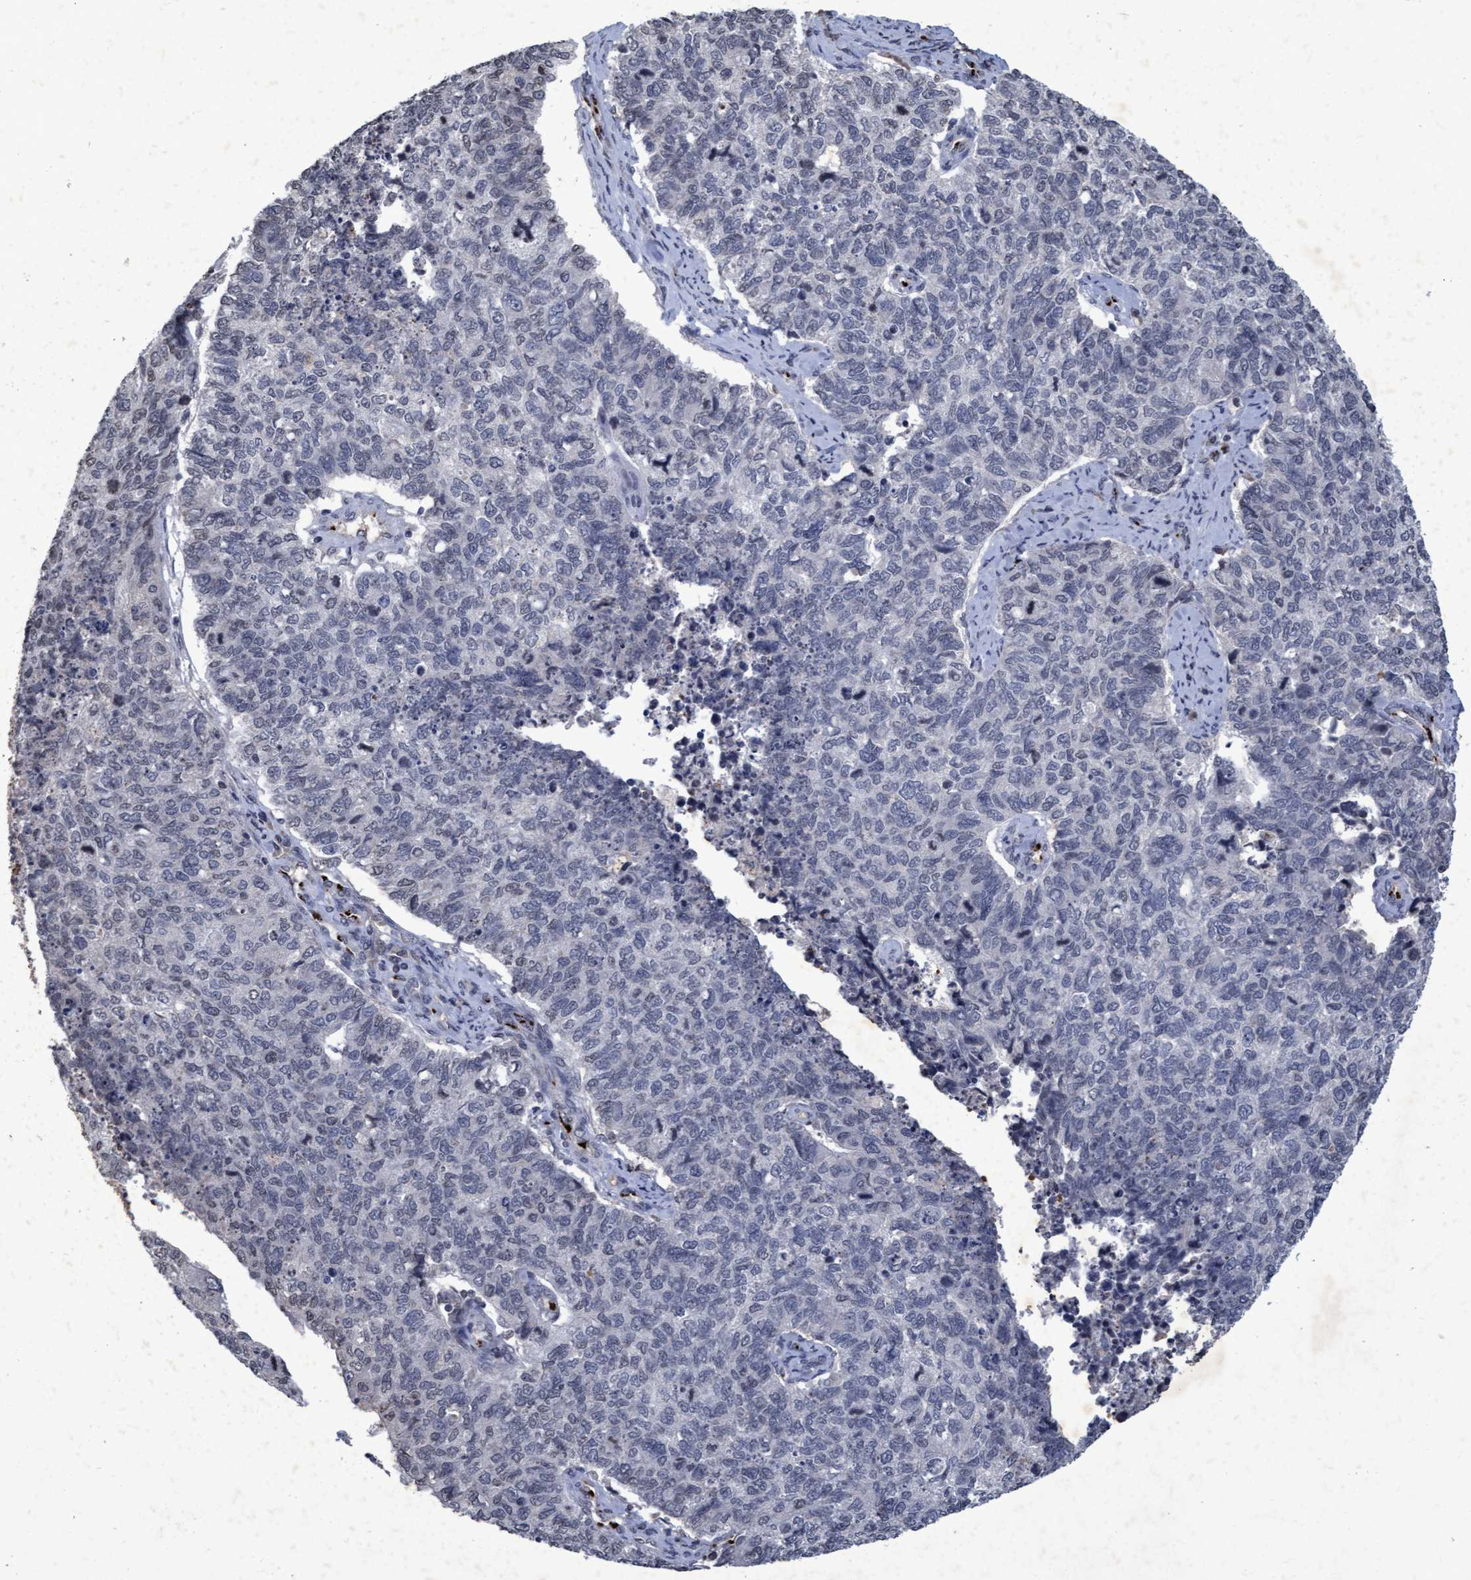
{"staining": {"intensity": "negative", "quantity": "none", "location": "none"}, "tissue": "cervical cancer", "cell_type": "Tumor cells", "image_type": "cancer", "snomed": [{"axis": "morphology", "description": "Squamous cell carcinoma, NOS"}, {"axis": "topography", "description": "Cervix"}], "caption": "A histopathology image of cervical cancer (squamous cell carcinoma) stained for a protein displays no brown staining in tumor cells.", "gene": "GALC", "patient": {"sex": "female", "age": 63}}